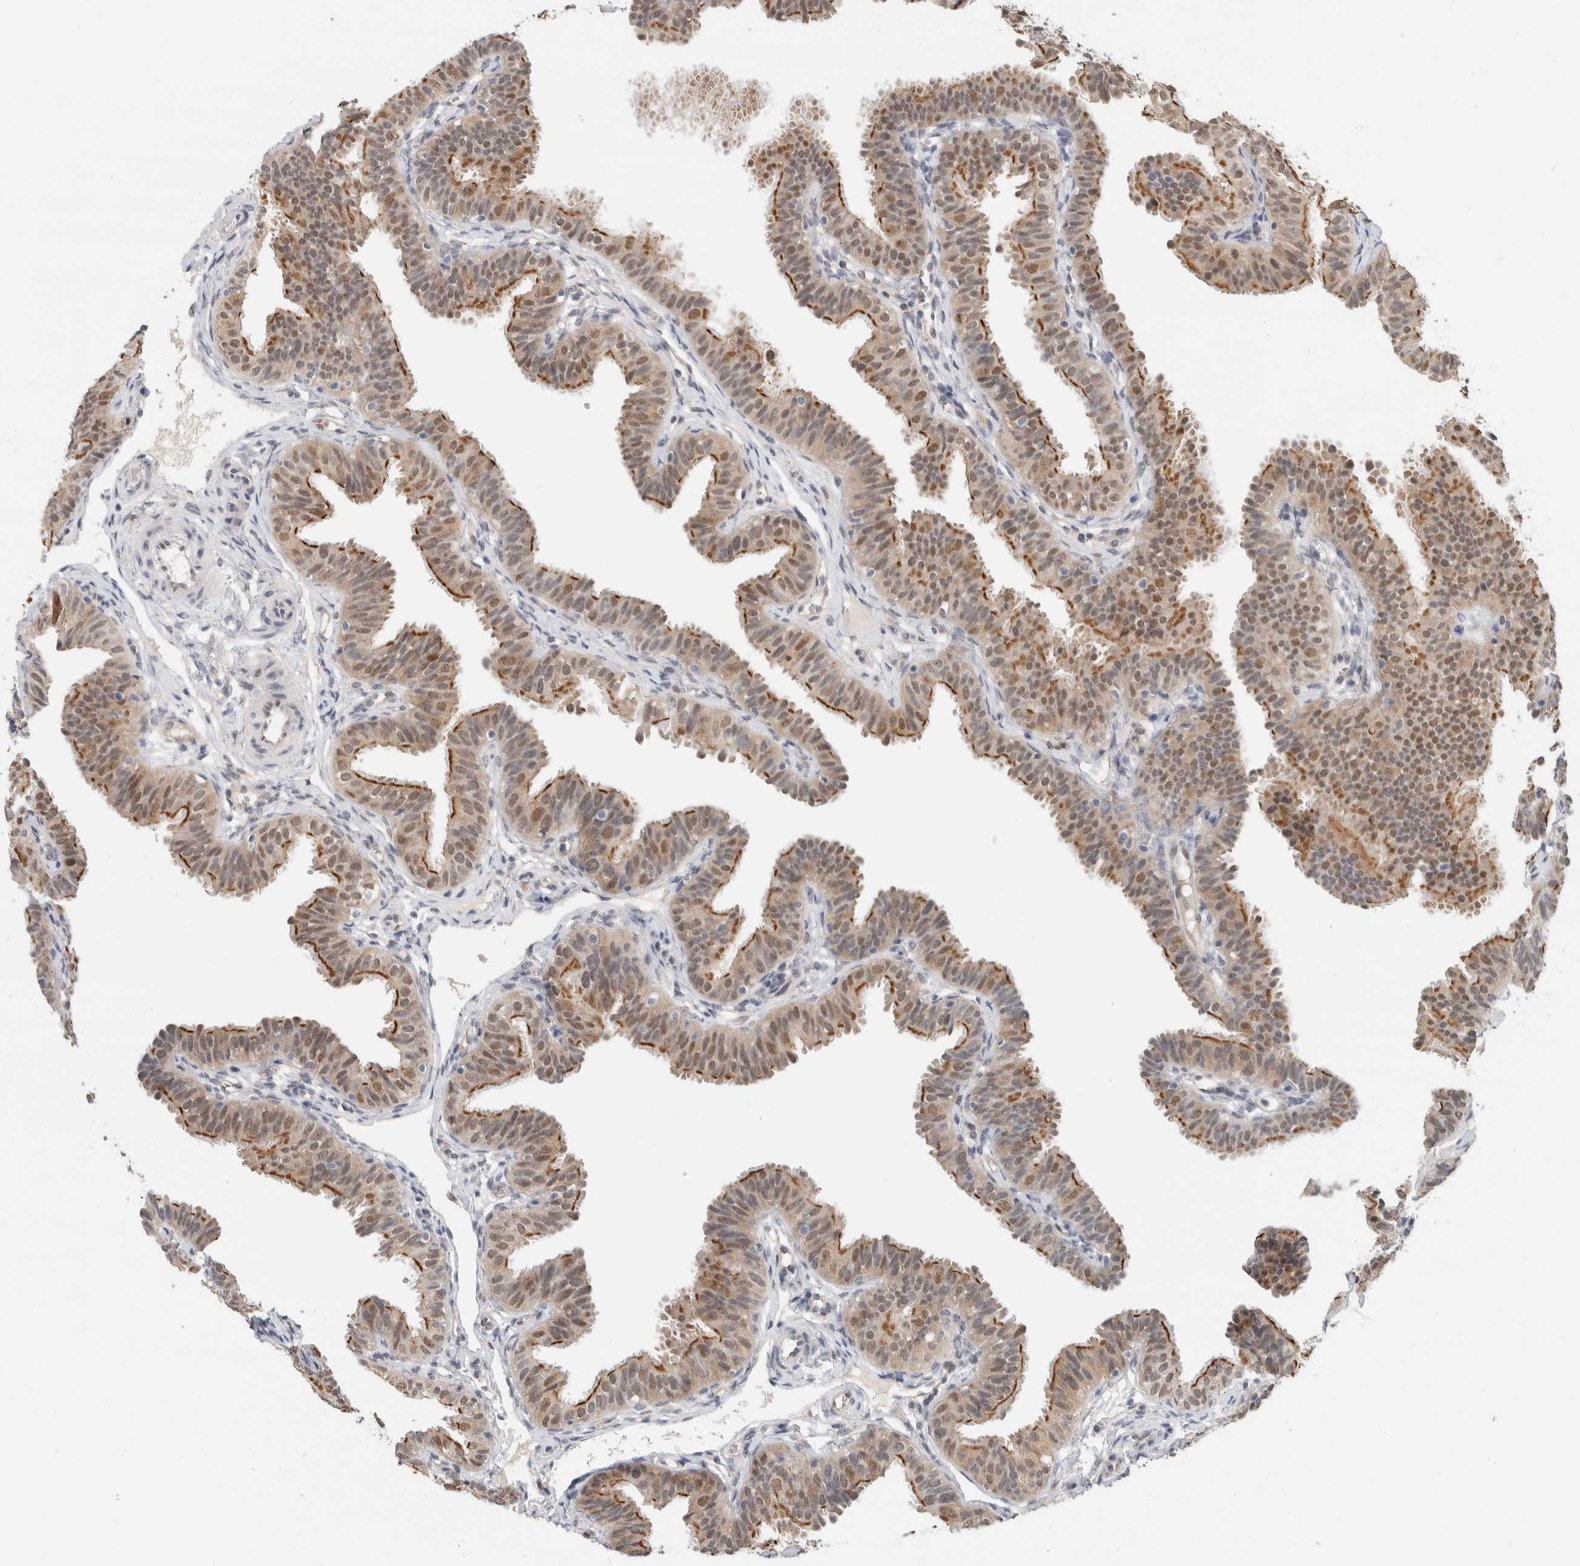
{"staining": {"intensity": "moderate", "quantity": "25%-75%", "location": "cytoplasmic/membranous,nuclear"}, "tissue": "fallopian tube", "cell_type": "Glandular cells", "image_type": "normal", "snomed": [{"axis": "morphology", "description": "Normal tissue, NOS"}, {"axis": "topography", "description": "Fallopian tube"}], "caption": "This image exhibits IHC staining of benign fallopian tube, with medium moderate cytoplasmic/membranous,nuclear staining in about 25%-75% of glandular cells.", "gene": "EIF4G3", "patient": {"sex": "female", "age": 35}}